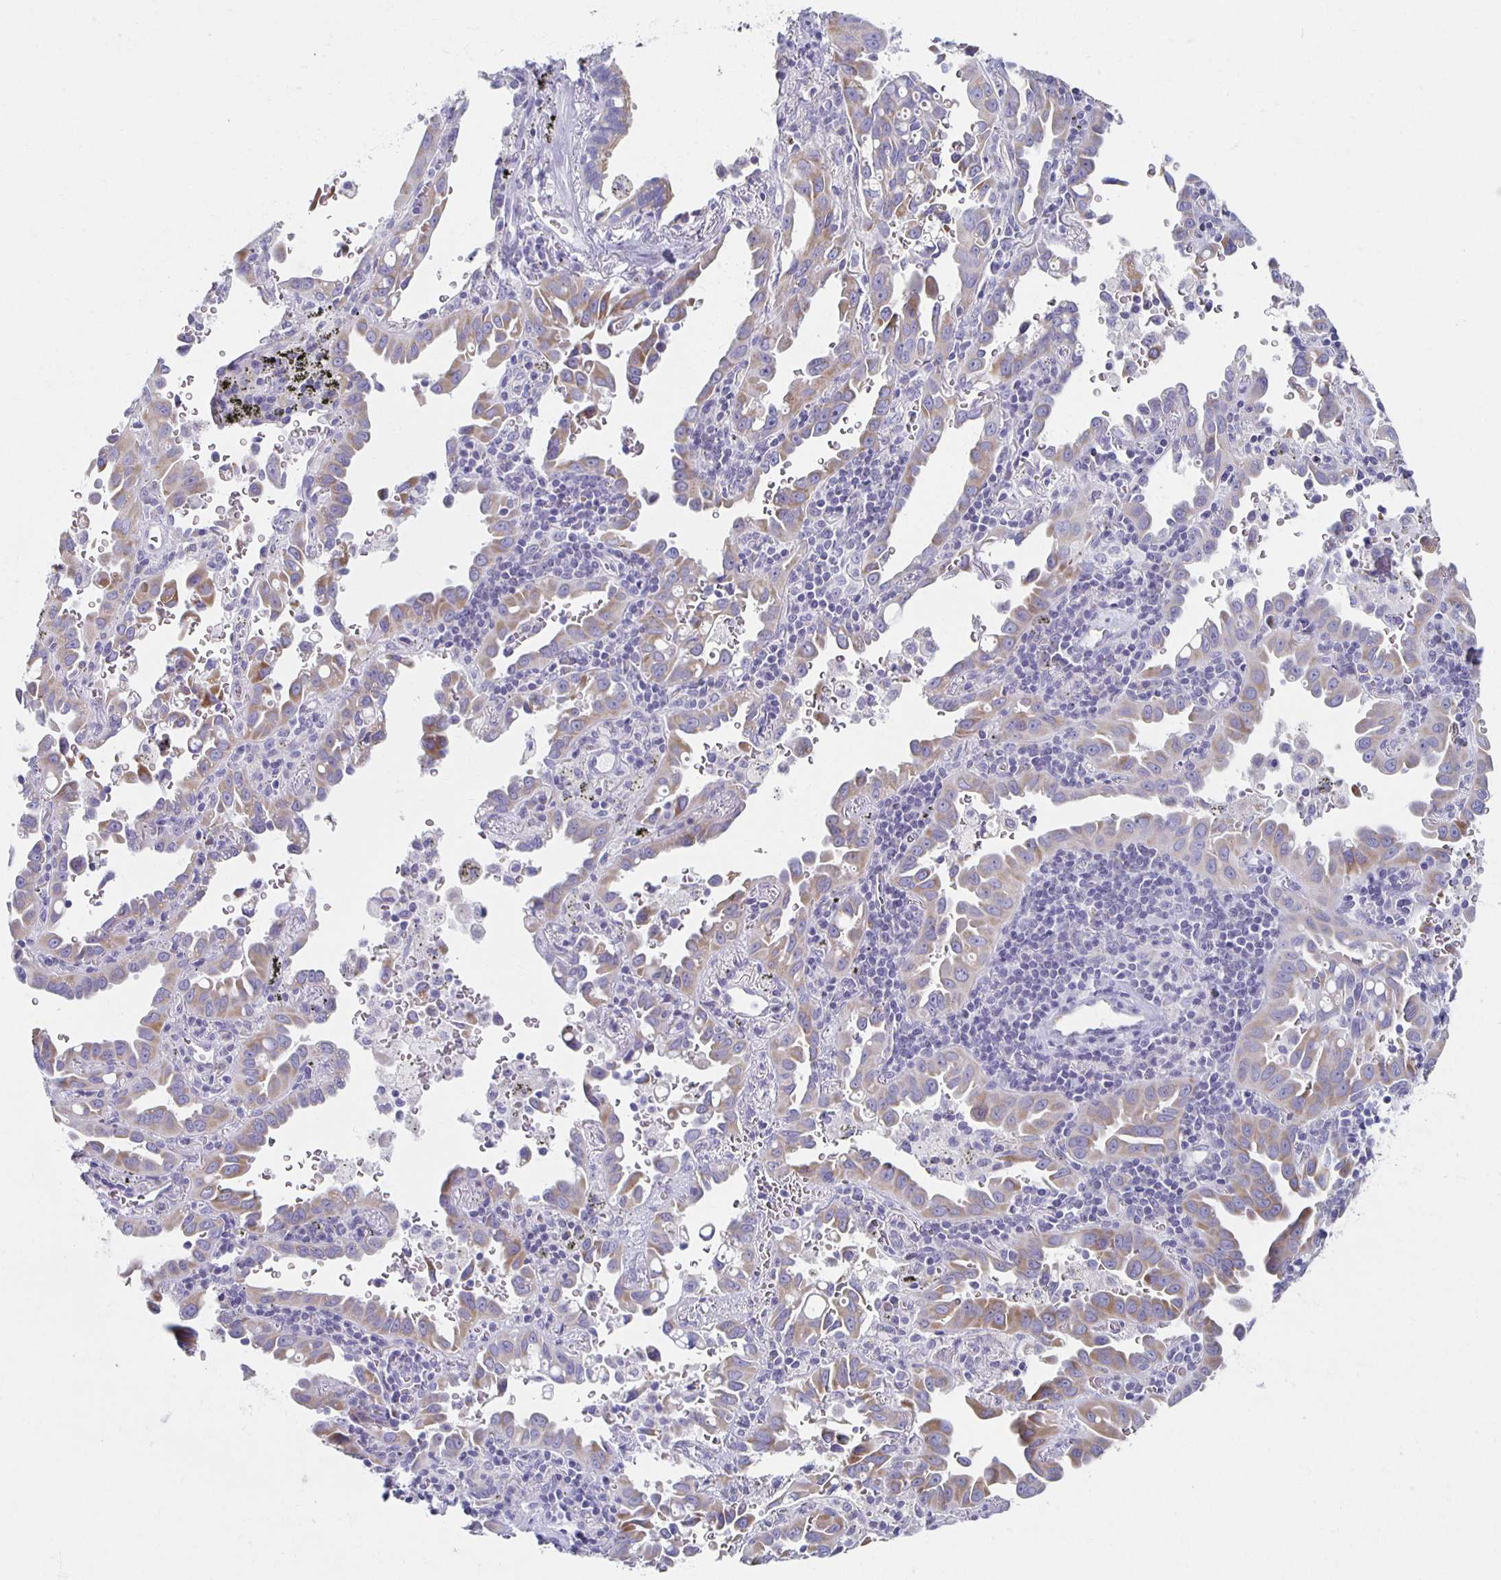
{"staining": {"intensity": "moderate", "quantity": ">75%", "location": "cytoplasmic/membranous"}, "tissue": "lung cancer", "cell_type": "Tumor cells", "image_type": "cancer", "snomed": [{"axis": "morphology", "description": "Adenocarcinoma, NOS"}, {"axis": "topography", "description": "Lung"}], "caption": "Lung adenocarcinoma tissue exhibits moderate cytoplasmic/membranous positivity in approximately >75% of tumor cells, visualized by immunohistochemistry.", "gene": "TEX44", "patient": {"sex": "male", "age": 68}}